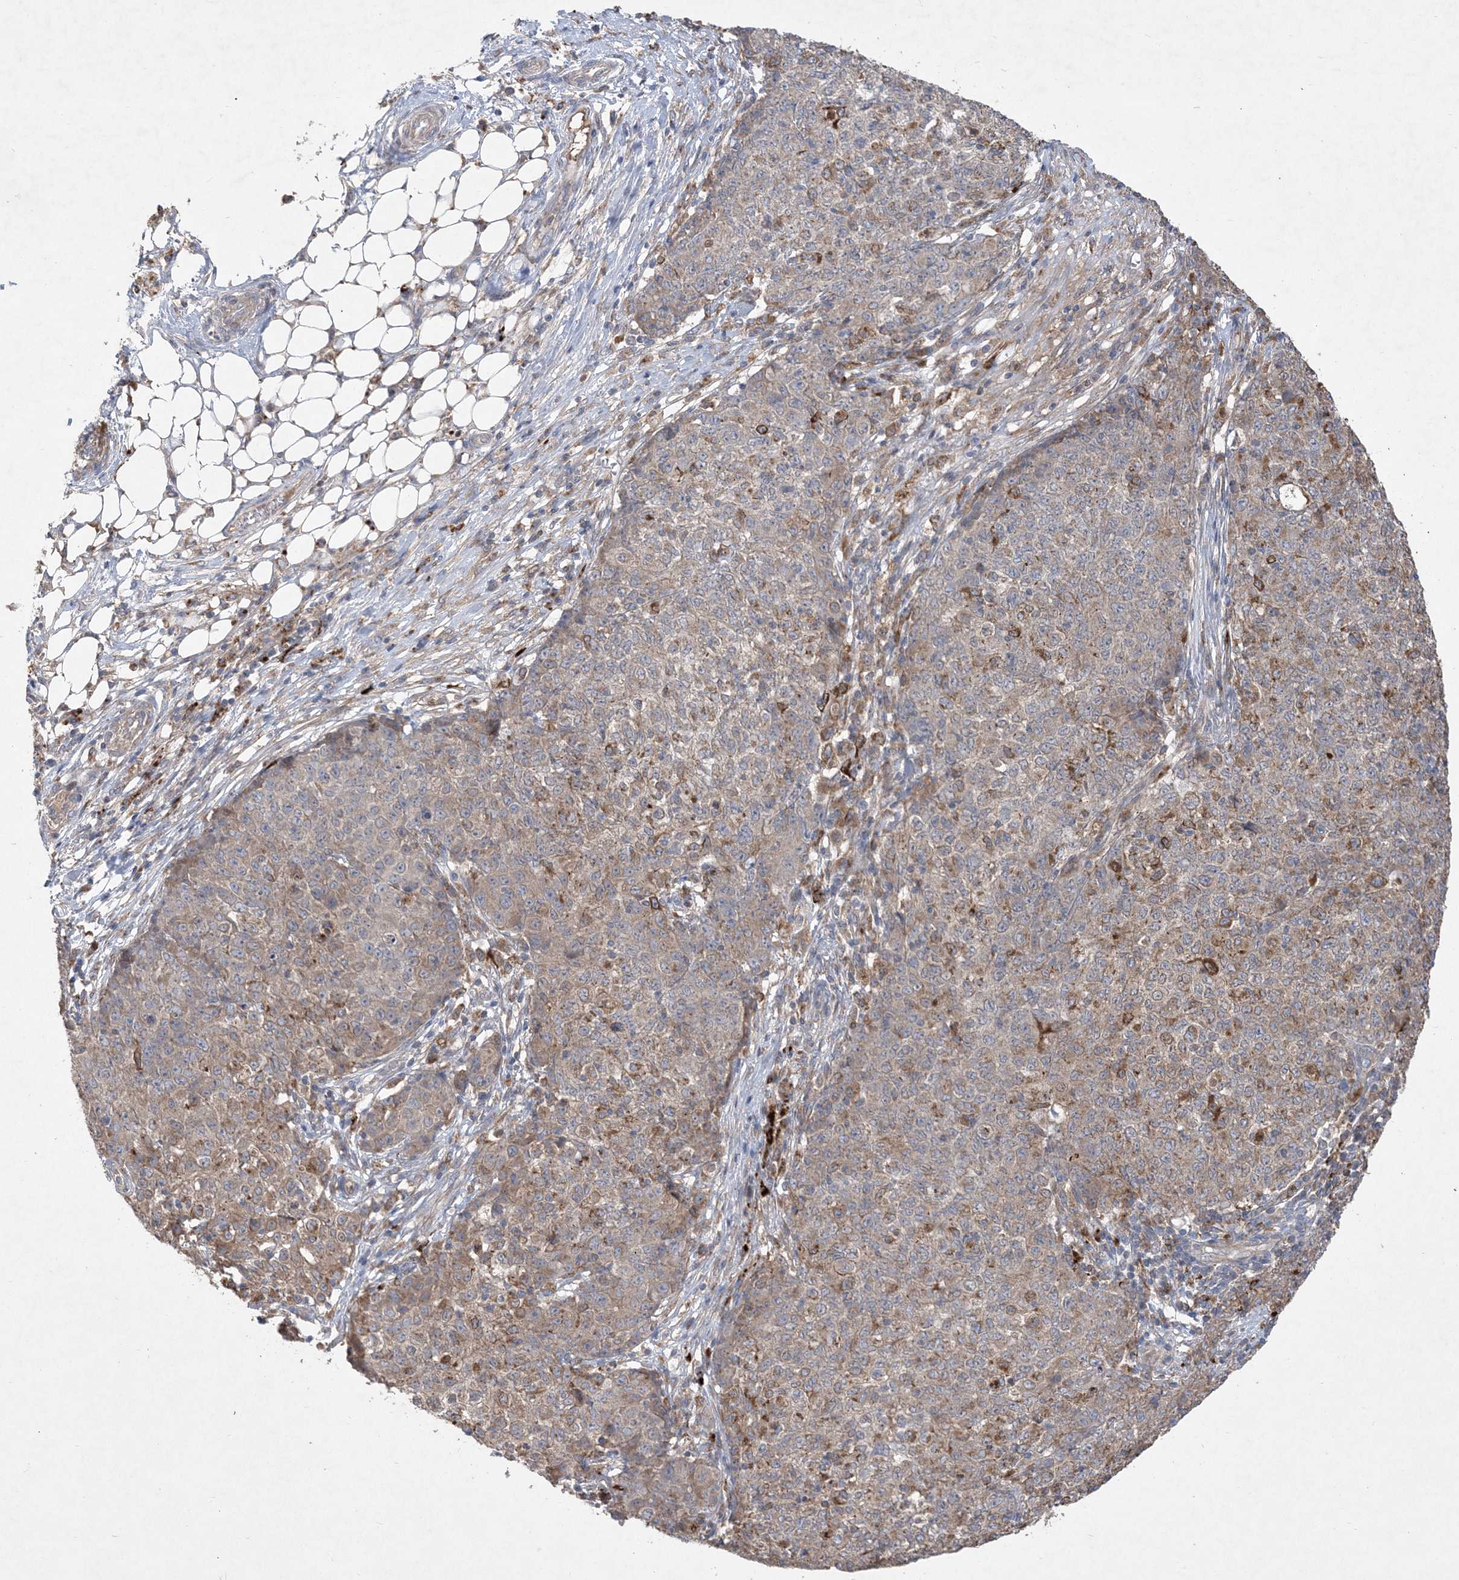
{"staining": {"intensity": "moderate", "quantity": "25%-75%", "location": "cytoplasmic/membranous"}, "tissue": "ovarian cancer", "cell_type": "Tumor cells", "image_type": "cancer", "snomed": [{"axis": "morphology", "description": "Carcinoma, endometroid"}, {"axis": "topography", "description": "Ovary"}], "caption": "A micrograph of human ovarian cancer (endometroid carcinoma) stained for a protein reveals moderate cytoplasmic/membranous brown staining in tumor cells.", "gene": "MASP2", "patient": {"sex": "female", "age": 42}}